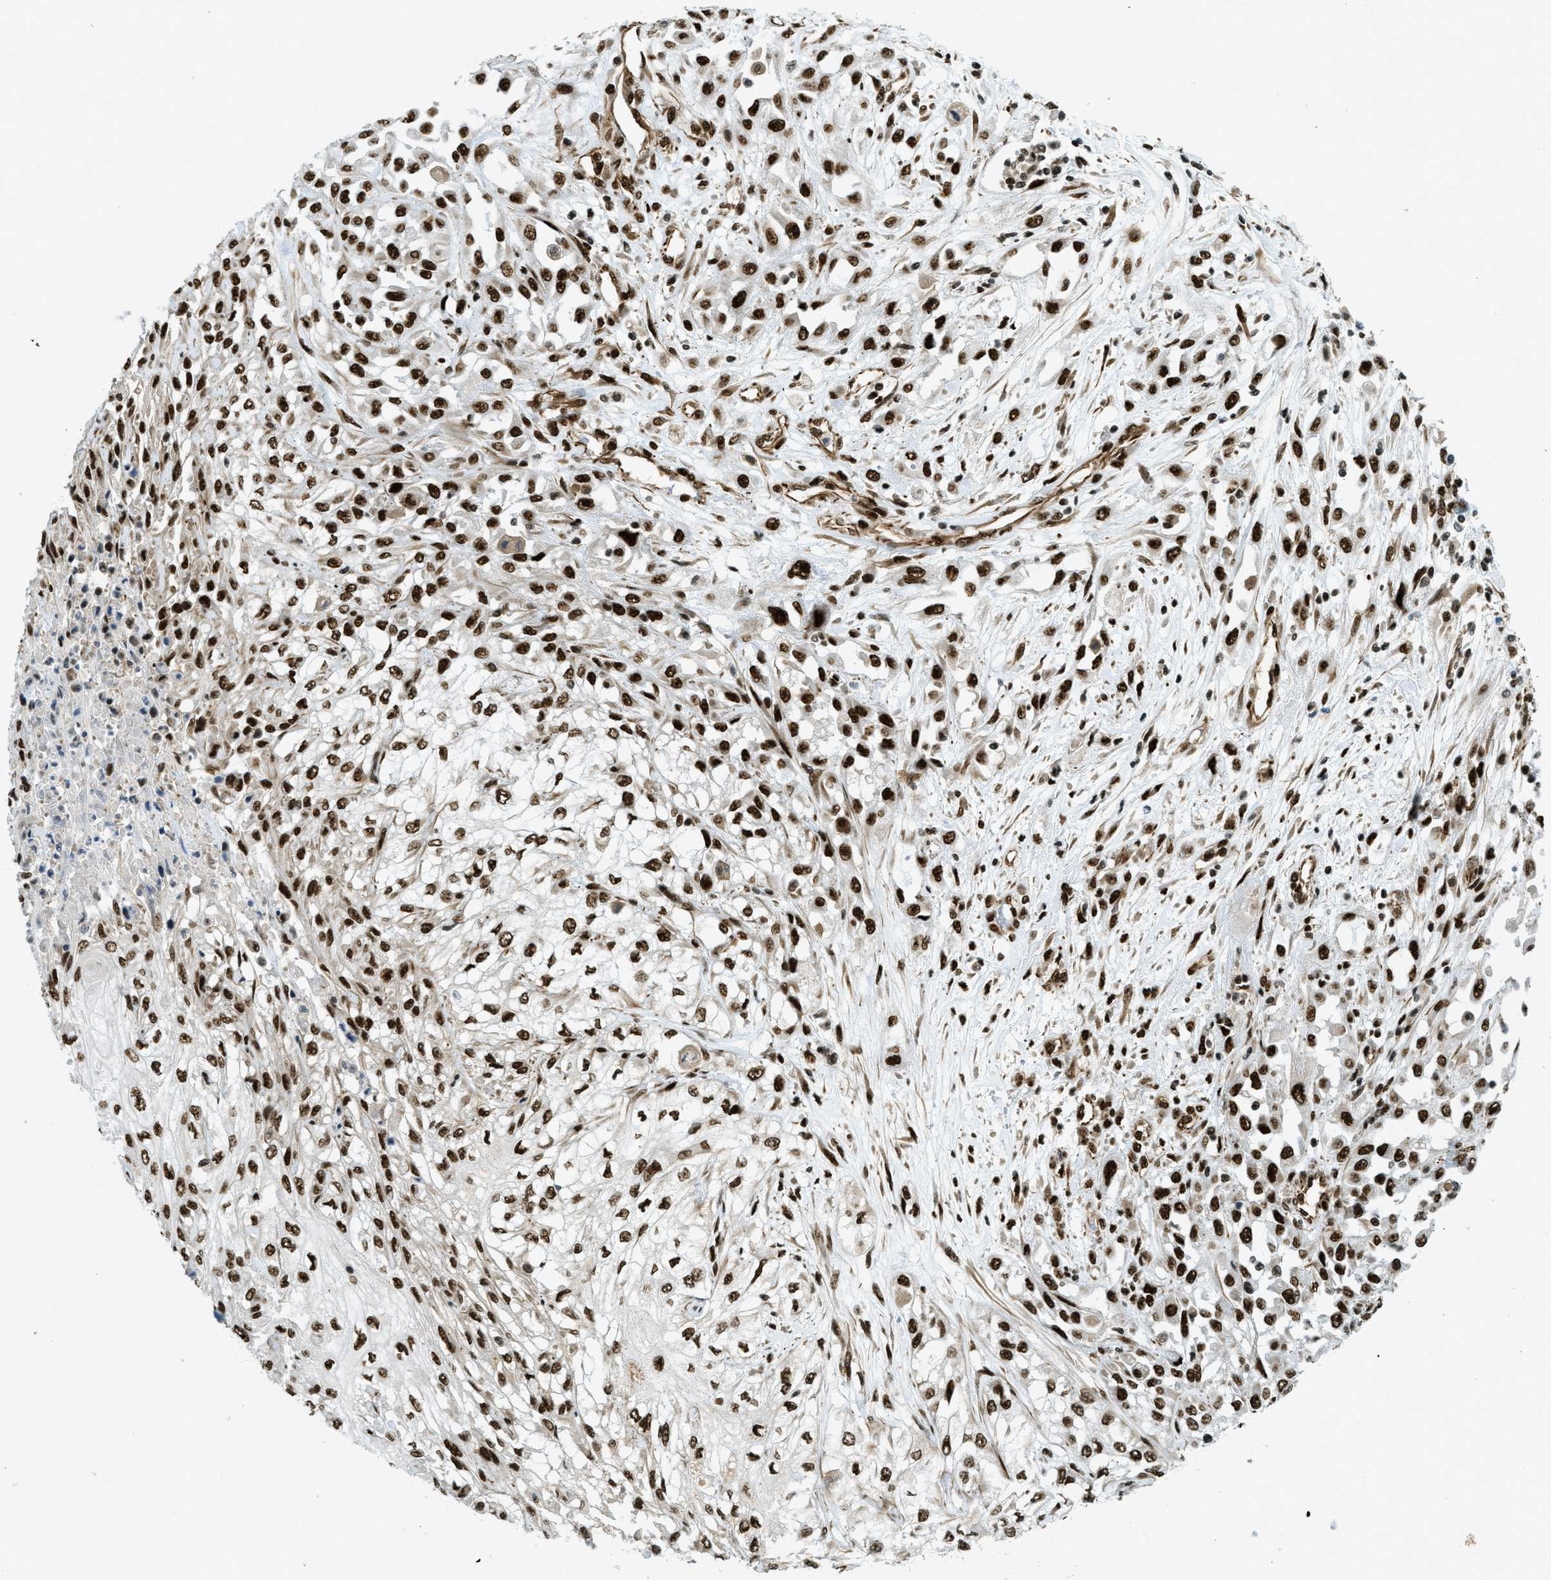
{"staining": {"intensity": "strong", "quantity": ">75%", "location": "nuclear"}, "tissue": "skin cancer", "cell_type": "Tumor cells", "image_type": "cancer", "snomed": [{"axis": "morphology", "description": "Squamous cell carcinoma, NOS"}, {"axis": "morphology", "description": "Squamous cell carcinoma, metastatic, NOS"}, {"axis": "topography", "description": "Skin"}, {"axis": "topography", "description": "Lymph node"}], "caption": "High-power microscopy captured an IHC histopathology image of skin cancer, revealing strong nuclear staining in about >75% of tumor cells.", "gene": "ZFR", "patient": {"sex": "male", "age": 75}}